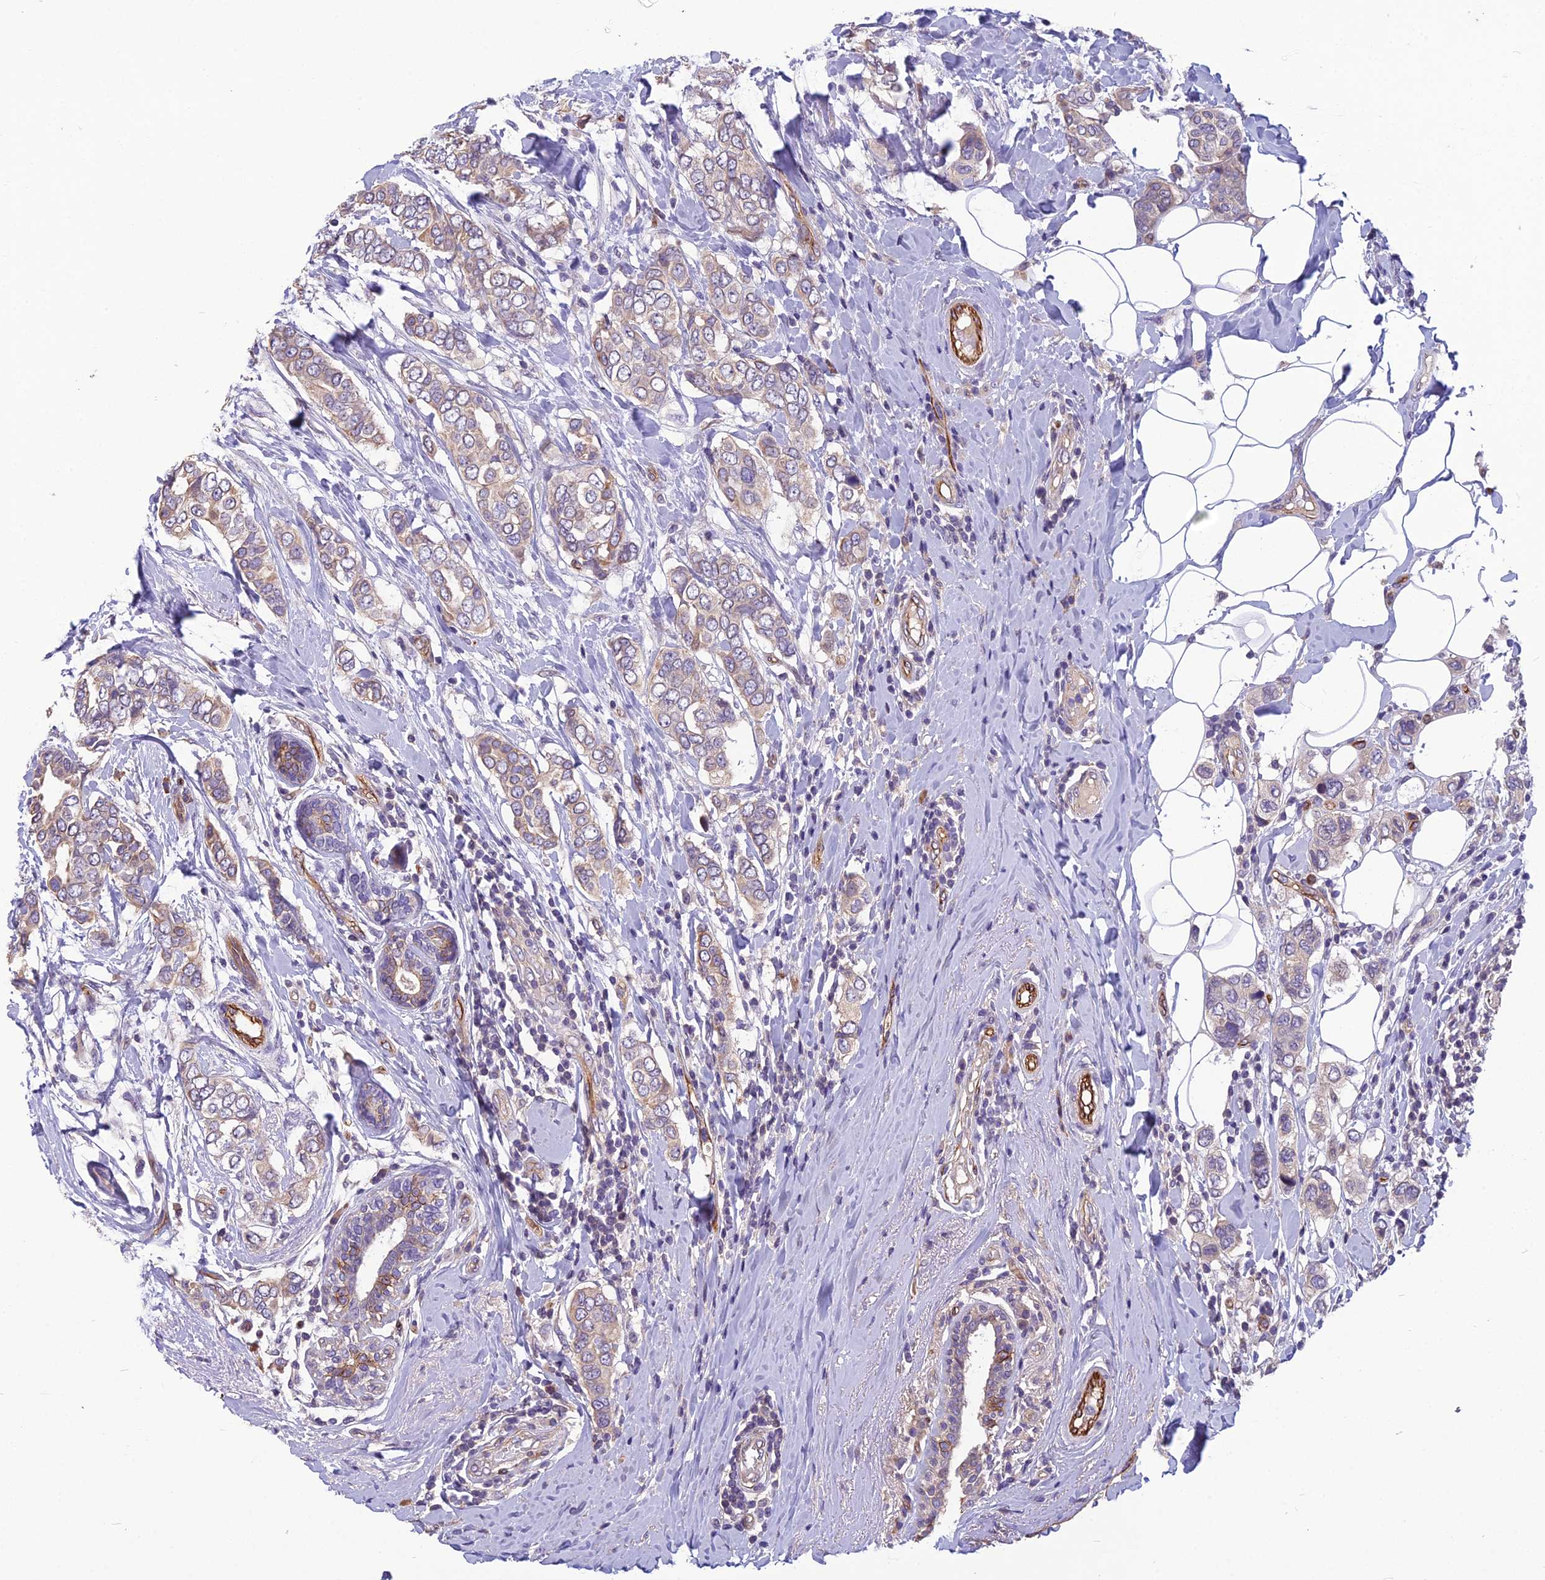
{"staining": {"intensity": "weak", "quantity": "25%-75%", "location": "cytoplasmic/membranous"}, "tissue": "breast cancer", "cell_type": "Tumor cells", "image_type": "cancer", "snomed": [{"axis": "morphology", "description": "Lobular carcinoma"}, {"axis": "topography", "description": "Breast"}], "caption": "The immunohistochemical stain shows weak cytoplasmic/membranous positivity in tumor cells of breast cancer (lobular carcinoma) tissue.", "gene": "TSPAN15", "patient": {"sex": "female", "age": 51}}